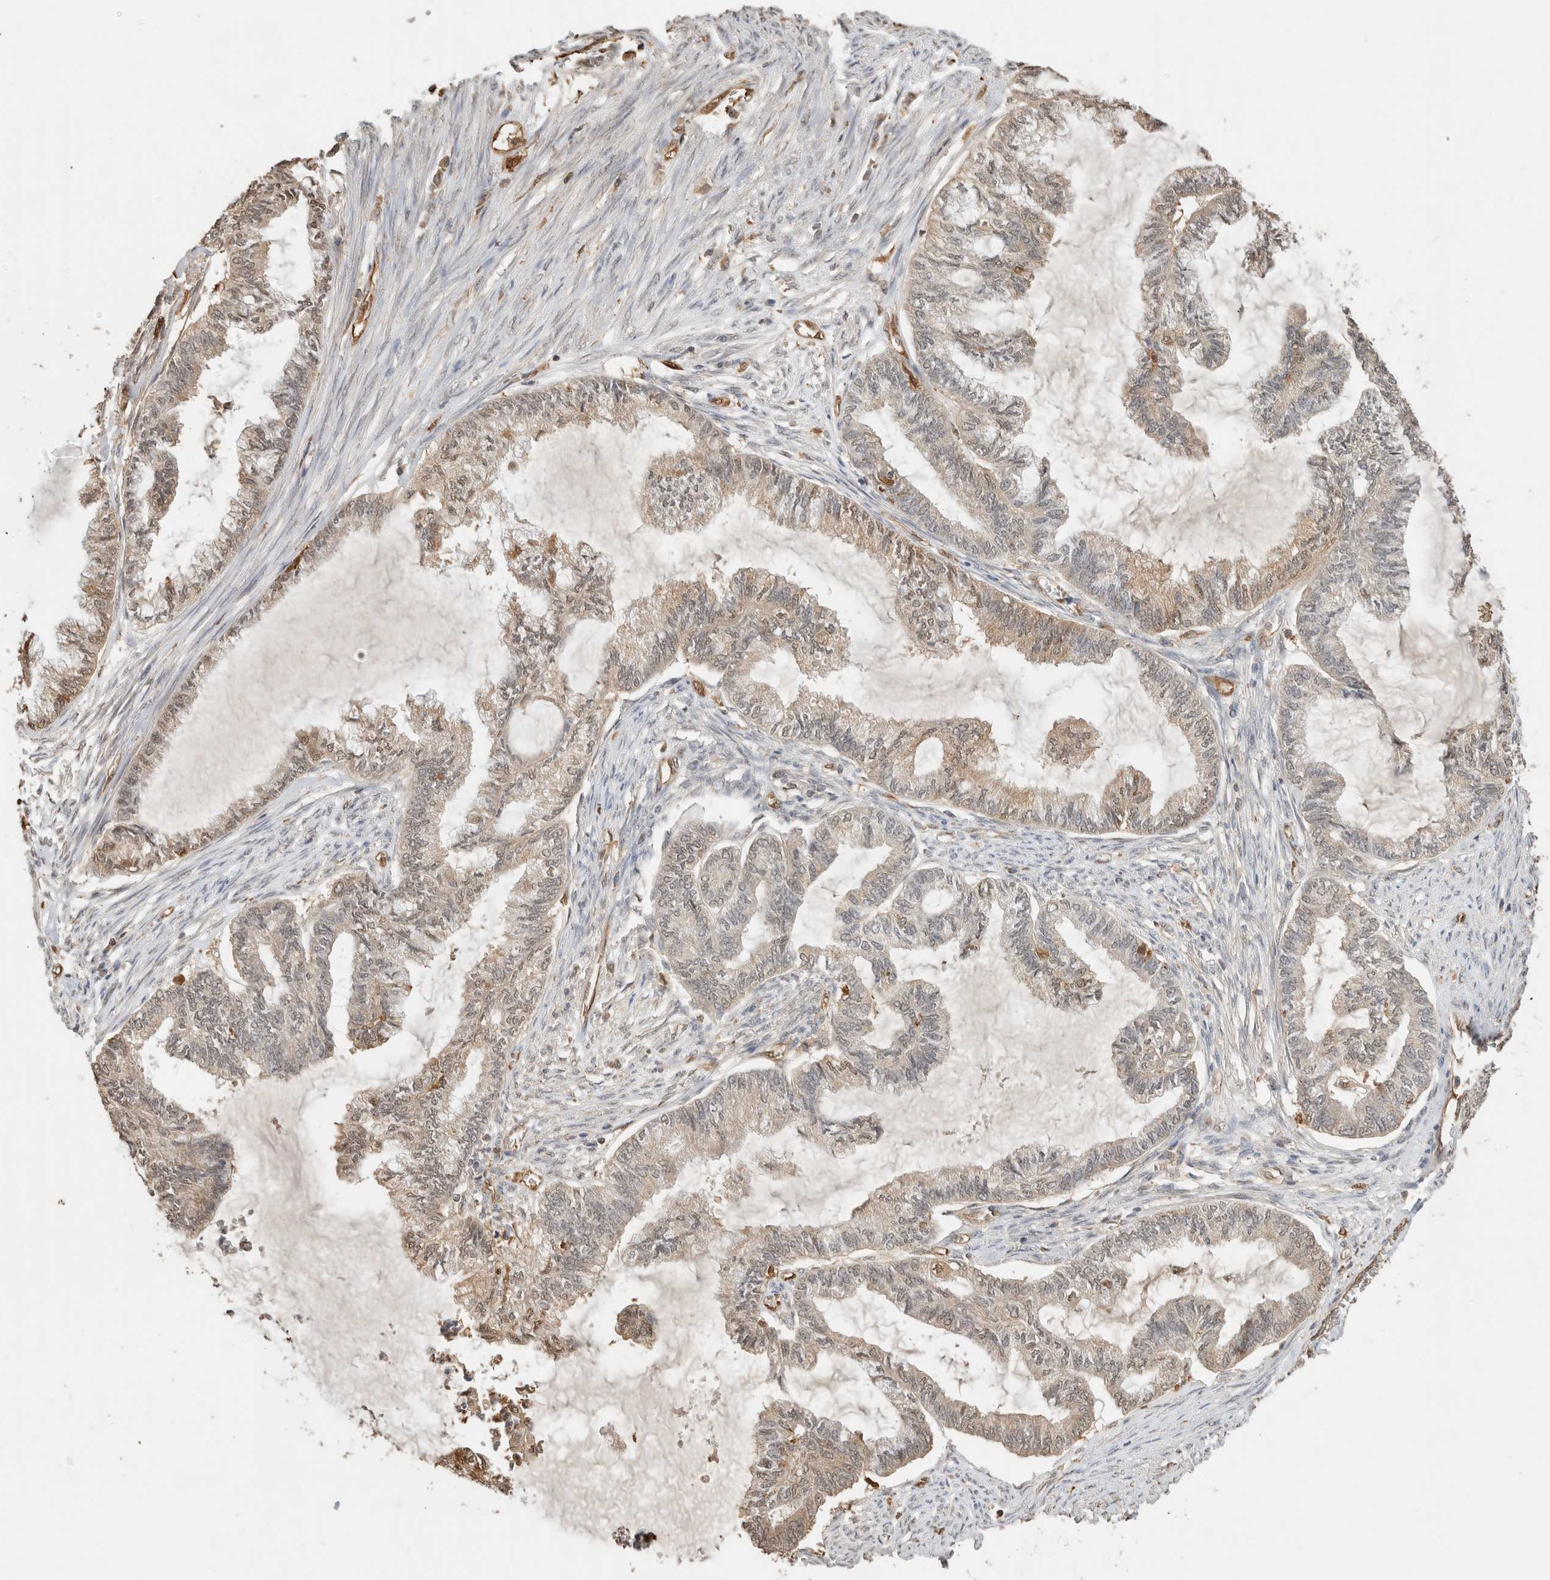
{"staining": {"intensity": "weak", "quantity": "25%-75%", "location": "nuclear"}, "tissue": "endometrial cancer", "cell_type": "Tumor cells", "image_type": "cancer", "snomed": [{"axis": "morphology", "description": "Adenocarcinoma, NOS"}, {"axis": "topography", "description": "Endometrium"}], "caption": "Weak nuclear expression for a protein is seen in approximately 25%-75% of tumor cells of endometrial cancer (adenocarcinoma) using immunohistochemistry (IHC).", "gene": "YWHAH", "patient": {"sex": "female", "age": 86}}